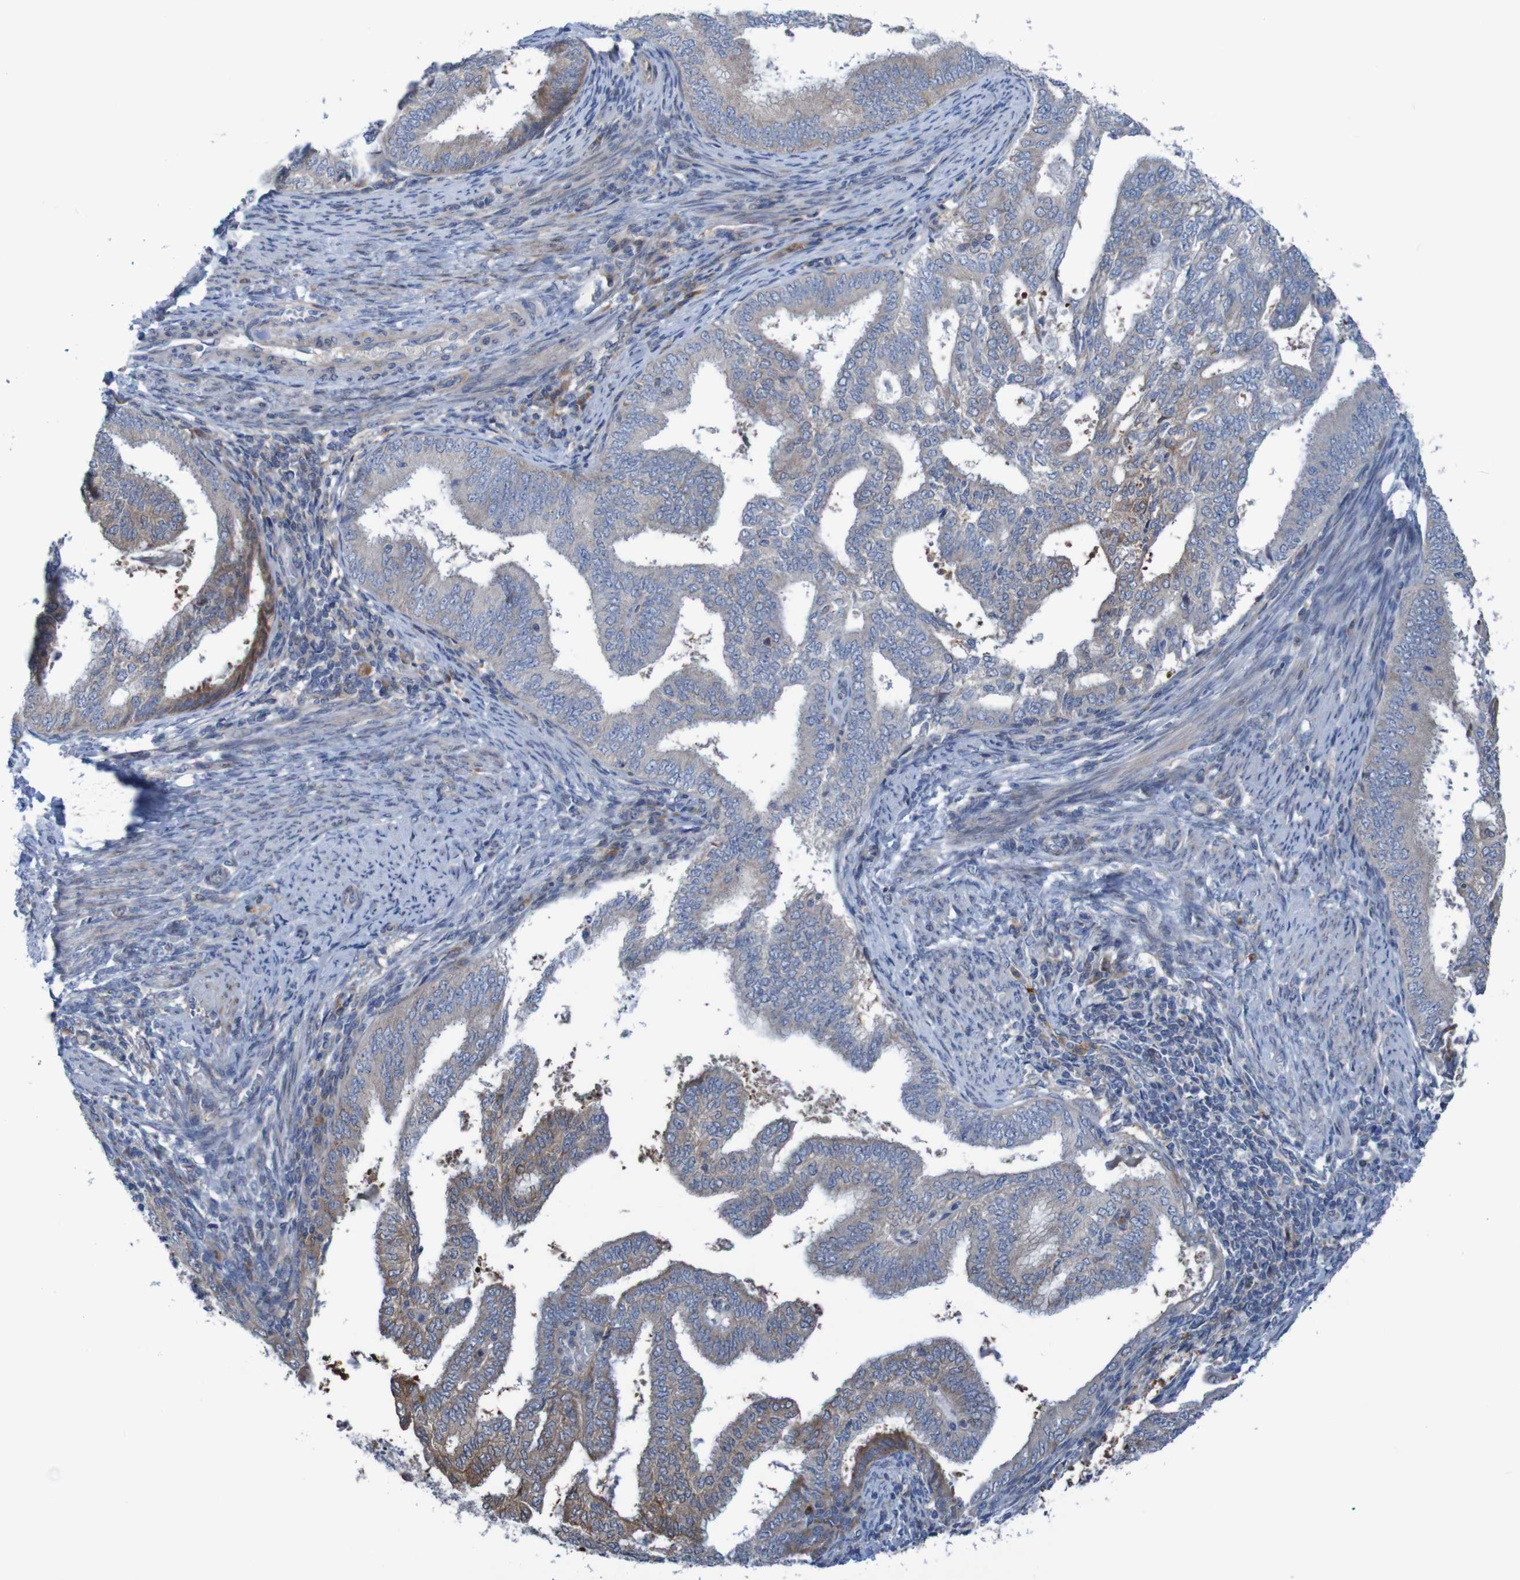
{"staining": {"intensity": "moderate", "quantity": "25%-75%", "location": "cytoplasmic/membranous"}, "tissue": "endometrial cancer", "cell_type": "Tumor cells", "image_type": "cancer", "snomed": [{"axis": "morphology", "description": "Adenocarcinoma, NOS"}, {"axis": "topography", "description": "Endometrium"}], "caption": "A medium amount of moderate cytoplasmic/membranous positivity is seen in approximately 25%-75% of tumor cells in adenocarcinoma (endometrial) tissue.", "gene": "ANGPT4", "patient": {"sex": "female", "age": 58}}